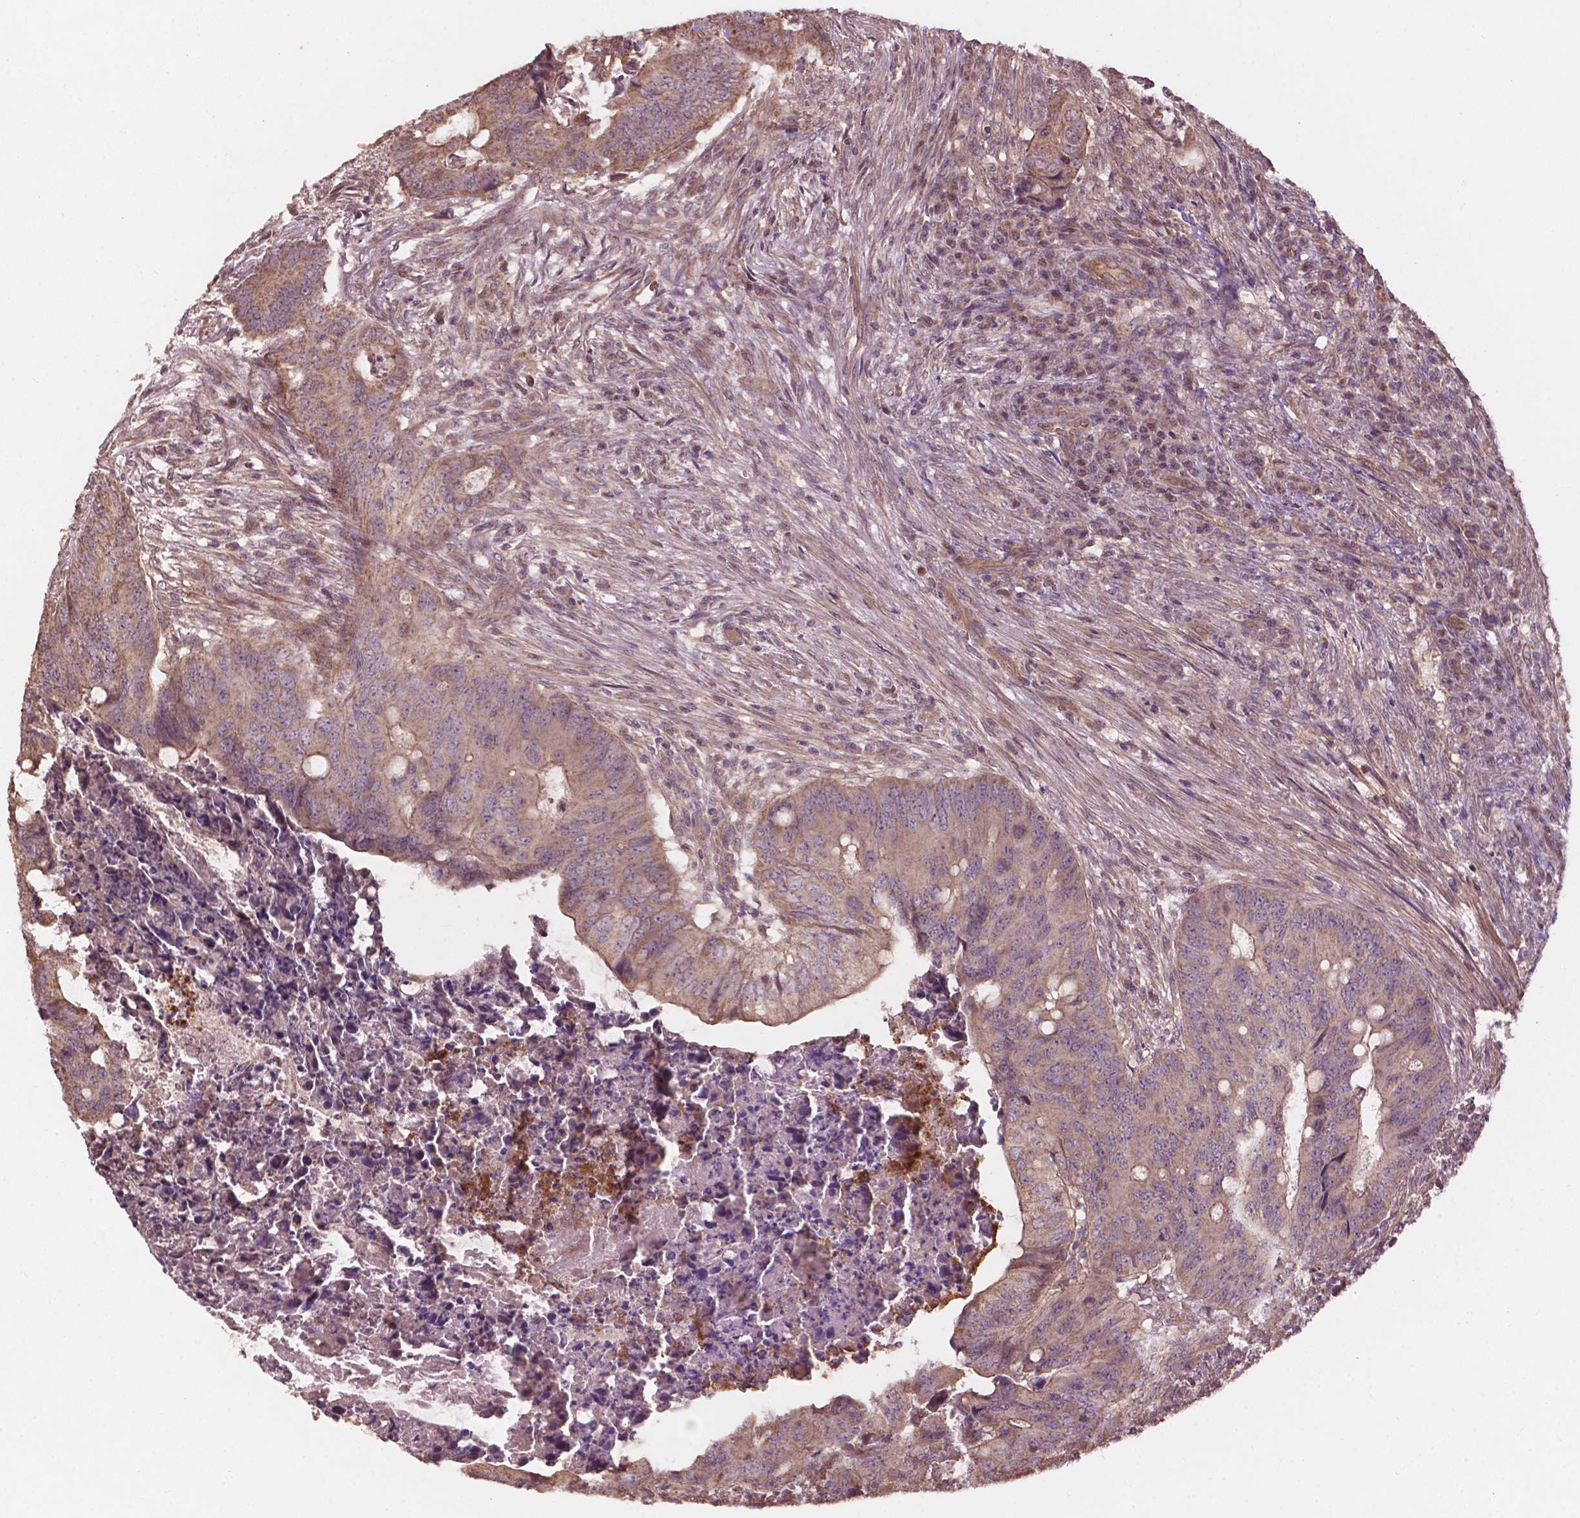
{"staining": {"intensity": "moderate", "quantity": ">75%", "location": "cytoplasmic/membranous"}, "tissue": "colorectal cancer", "cell_type": "Tumor cells", "image_type": "cancer", "snomed": [{"axis": "morphology", "description": "Adenocarcinoma, NOS"}, {"axis": "topography", "description": "Colon"}], "caption": "High-magnification brightfield microscopy of adenocarcinoma (colorectal) stained with DAB (brown) and counterstained with hematoxylin (blue). tumor cells exhibit moderate cytoplasmic/membranous staining is appreciated in about>75% of cells.", "gene": "CDC42BPA", "patient": {"sex": "female", "age": 74}}